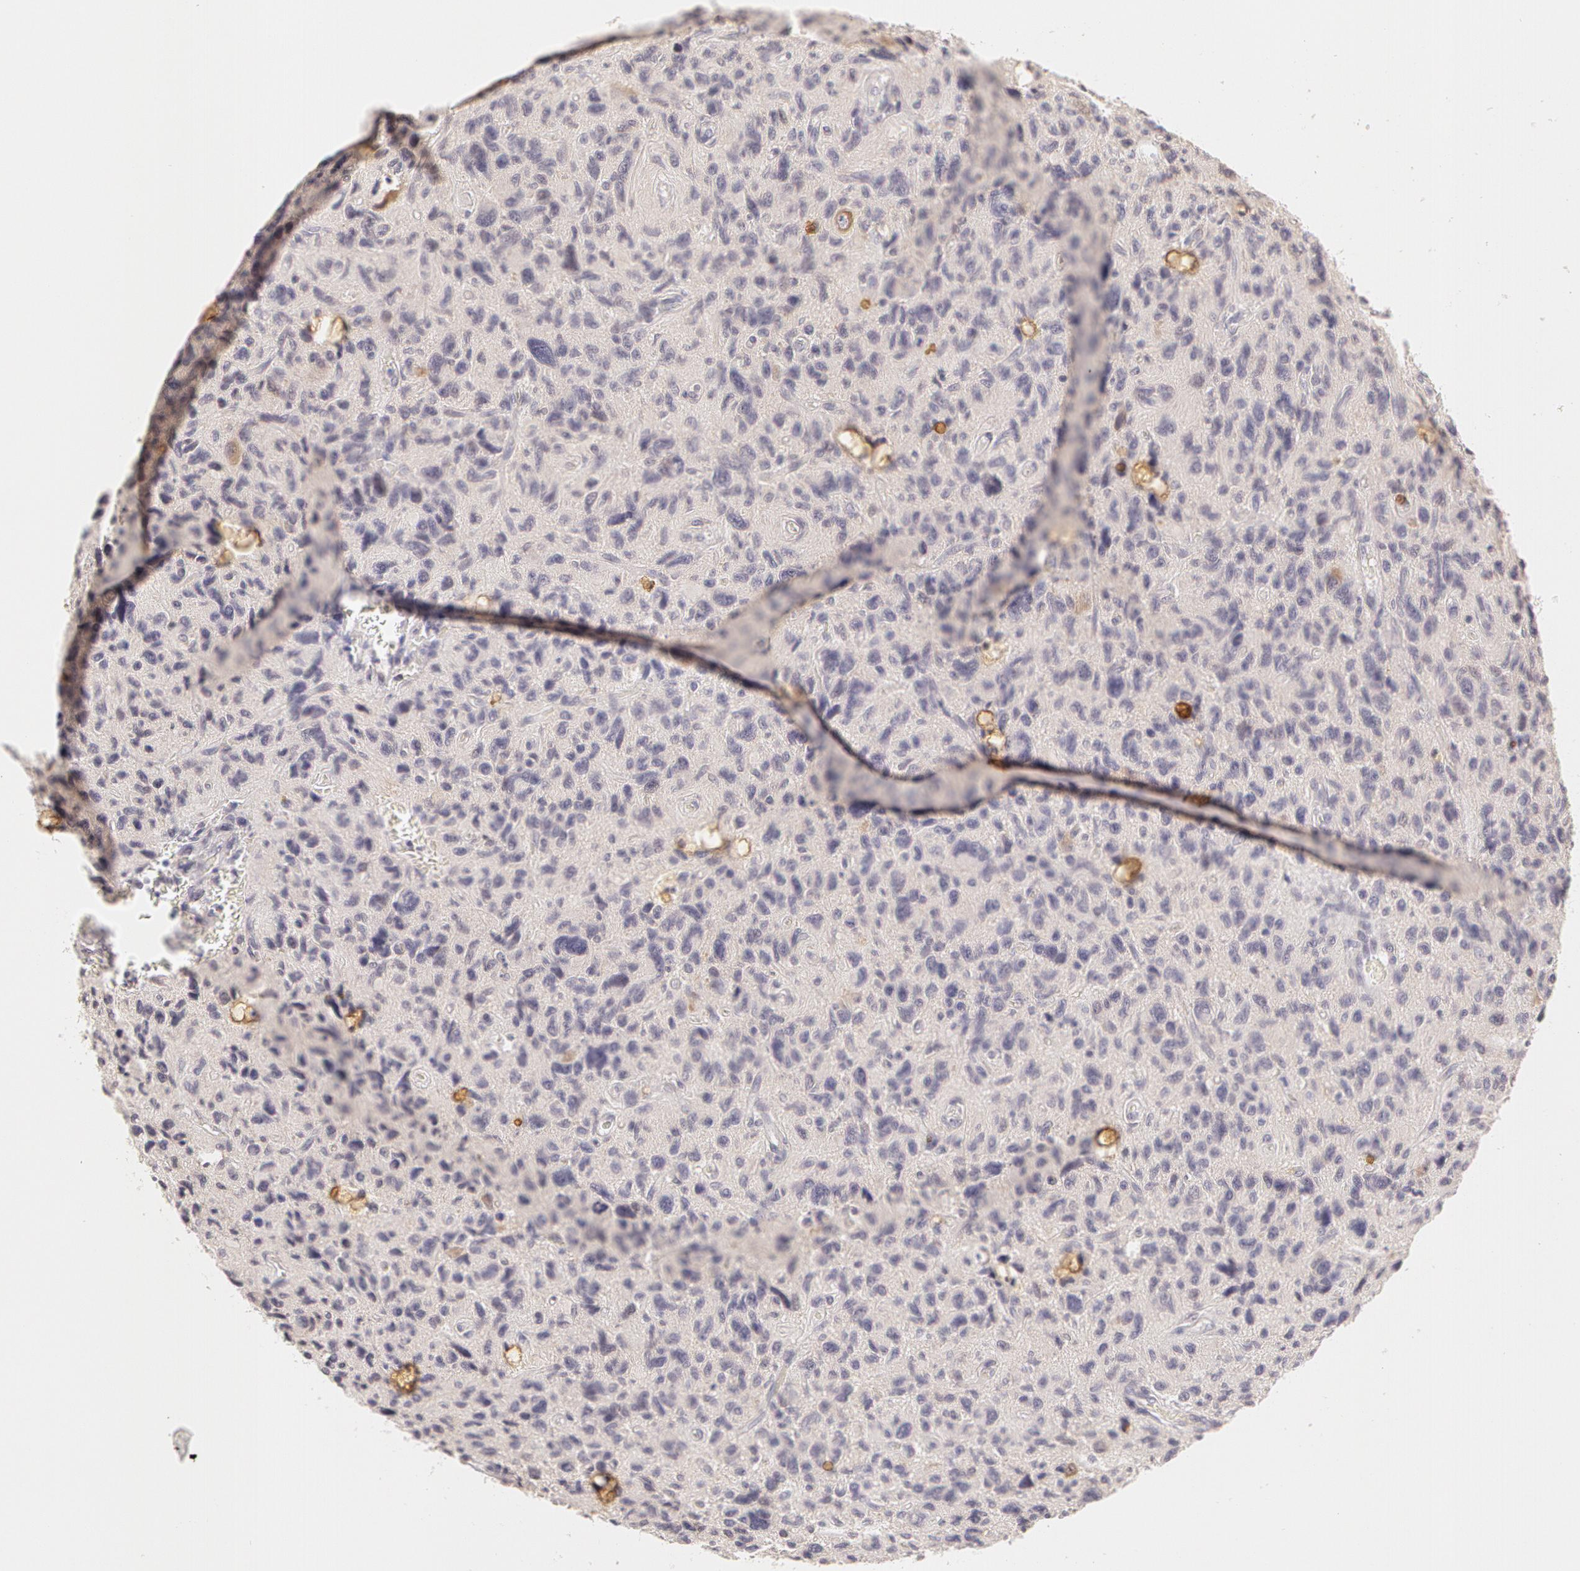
{"staining": {"intensity": "negative", "quantity": "none", "location": "none"}, "tissue": "glioma", "cell_type": "Tumor cells", "image_type": "cancer", "snomed": [{"axis": "morphology", "description": "Glioma, malignant, High grade"}, {"axis": "topography", "description": "Brain"}], "caption": "IHC of malignant glioma (high-grade) demonstrates no positivity in tumor cells. Nuclei are stained in blue.", "gene": "ZNF597", "patient": {"sex": "female", "age": 60}}